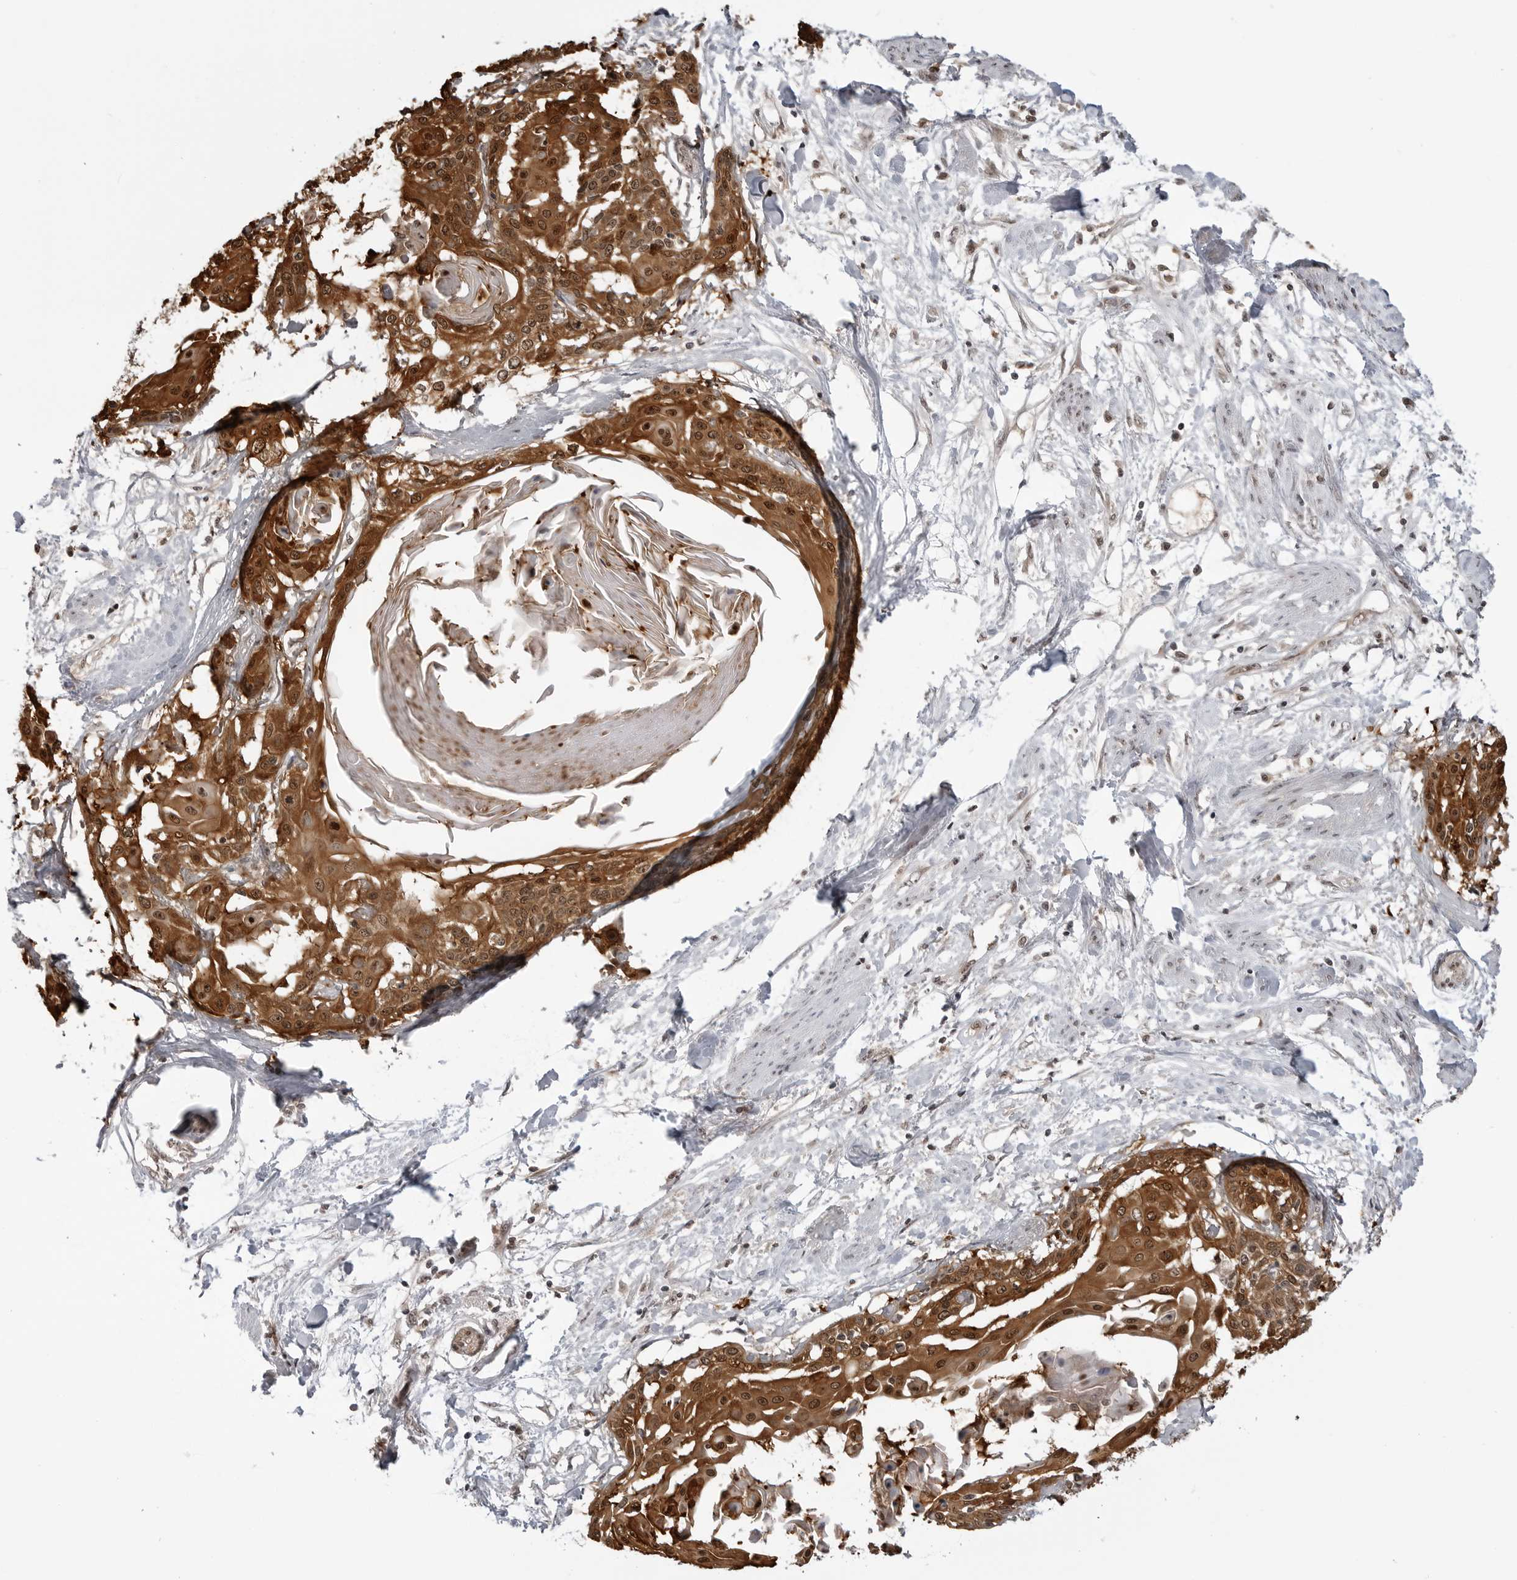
{"staining": {"intensity": "strong", "quantity": ">75%", "location": "cytoplasmic/membranous,nuclear"}, "tissue": "cervical cancer", "cell_type": "Tumor cells", "image_type": "cancer", "snomed": [{"axis": "morphology", "description": "Squamous cell carcinoma, NOS"}, {"axis": "topography", "description": "Cervix"}], "caption": "This is a photomicrograph of immunohistochemistry (IHC) staining of squamous cell carcinoma (cervical), which shows strong staining in the cytoplasmic/membranous and nuclear of tumor cells.", "gene": "YWHAG", "patient": {"sex": "female", "age": 57}}